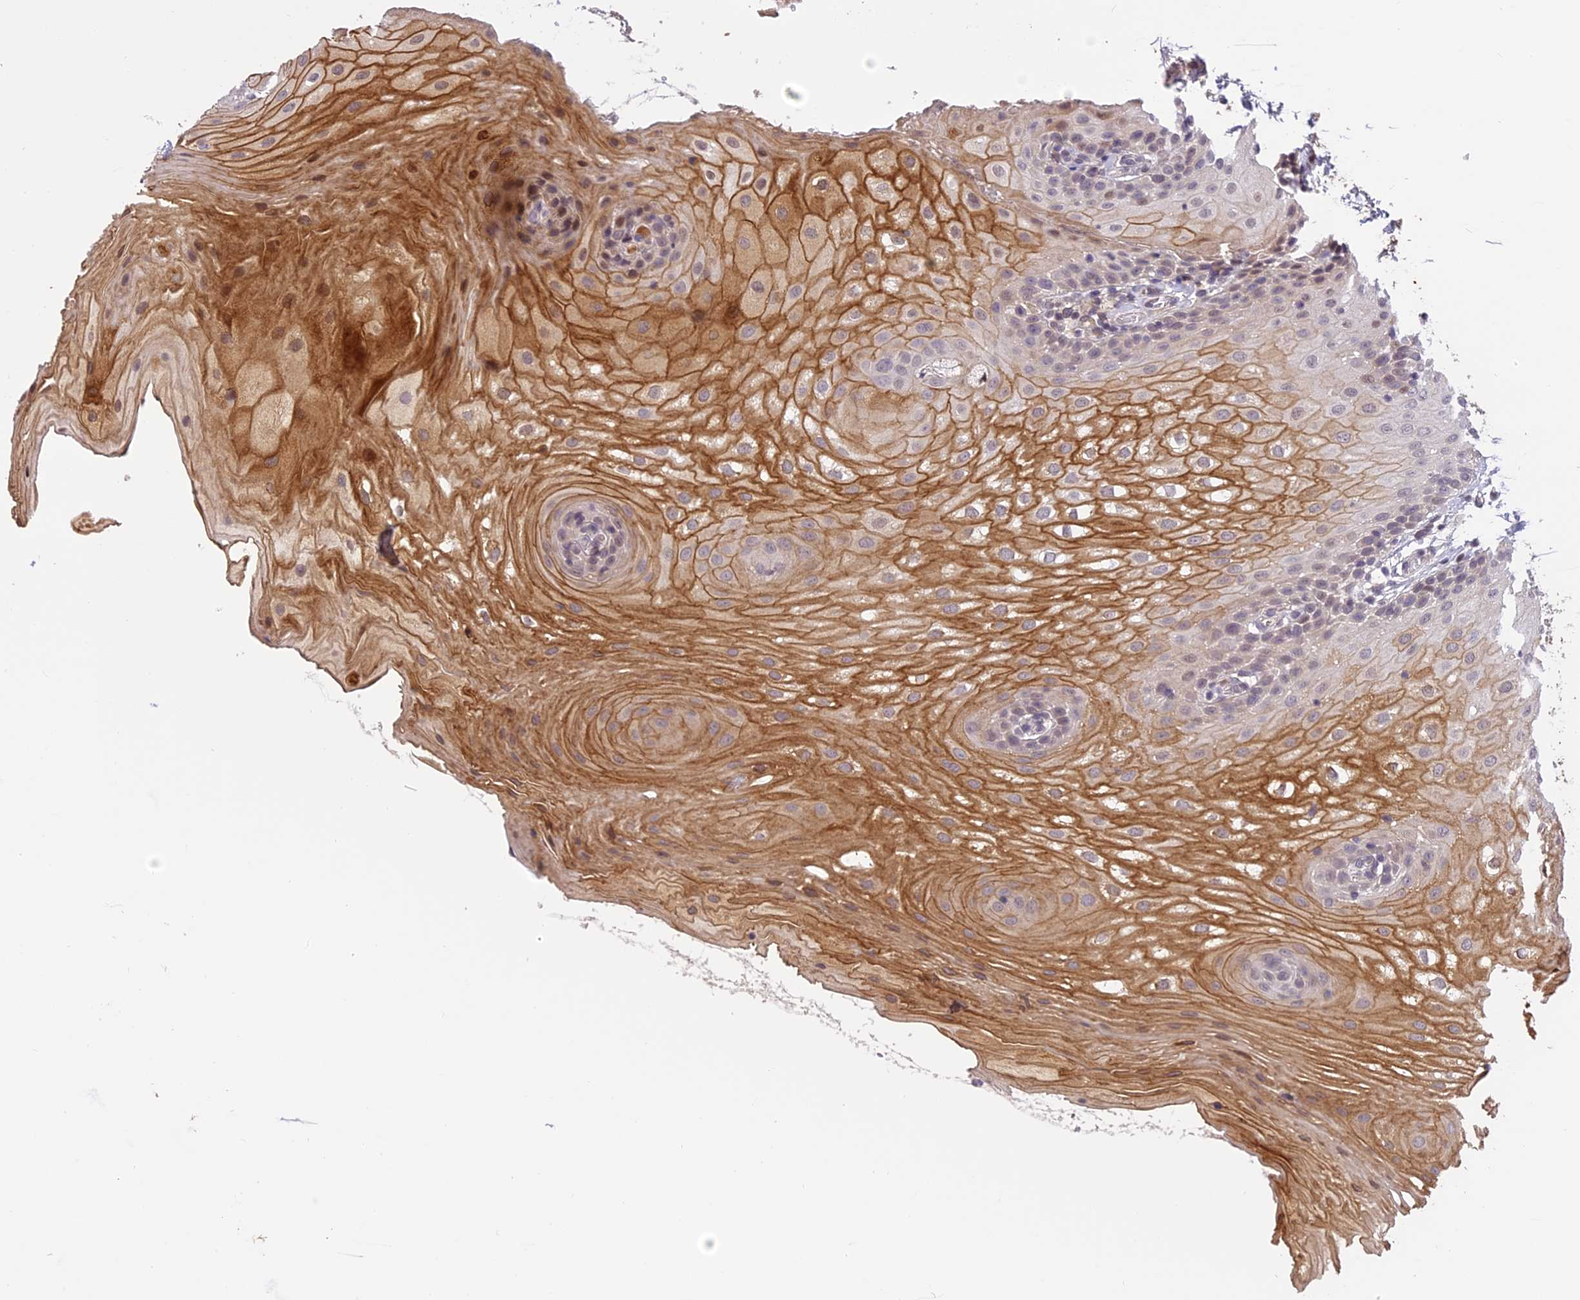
{"staining": {"intensity": "moderate", "quantity": "25%-75%", "location": "cytoplasmic/membranous,nuclear"}, "tissue": "oral mucosa", "cell_type": "Squamous epithelial cells", "image_type": "normal", "snomed": [{"axis": "morphology", "description": "Normal tissue, NOS"}, {"axis": "topography", "description": "Oral tissue"}], "caption": "Approximately 25%-75% of squamous epithelial cells in unremarkable oral mucosa reveal moderate cytoplasmic/membranous,nuclear protein staining as visualized by brown immunohistochemical staining.", "gene": "PRELID2", "patient": {"sex": "female", "age": 54}}